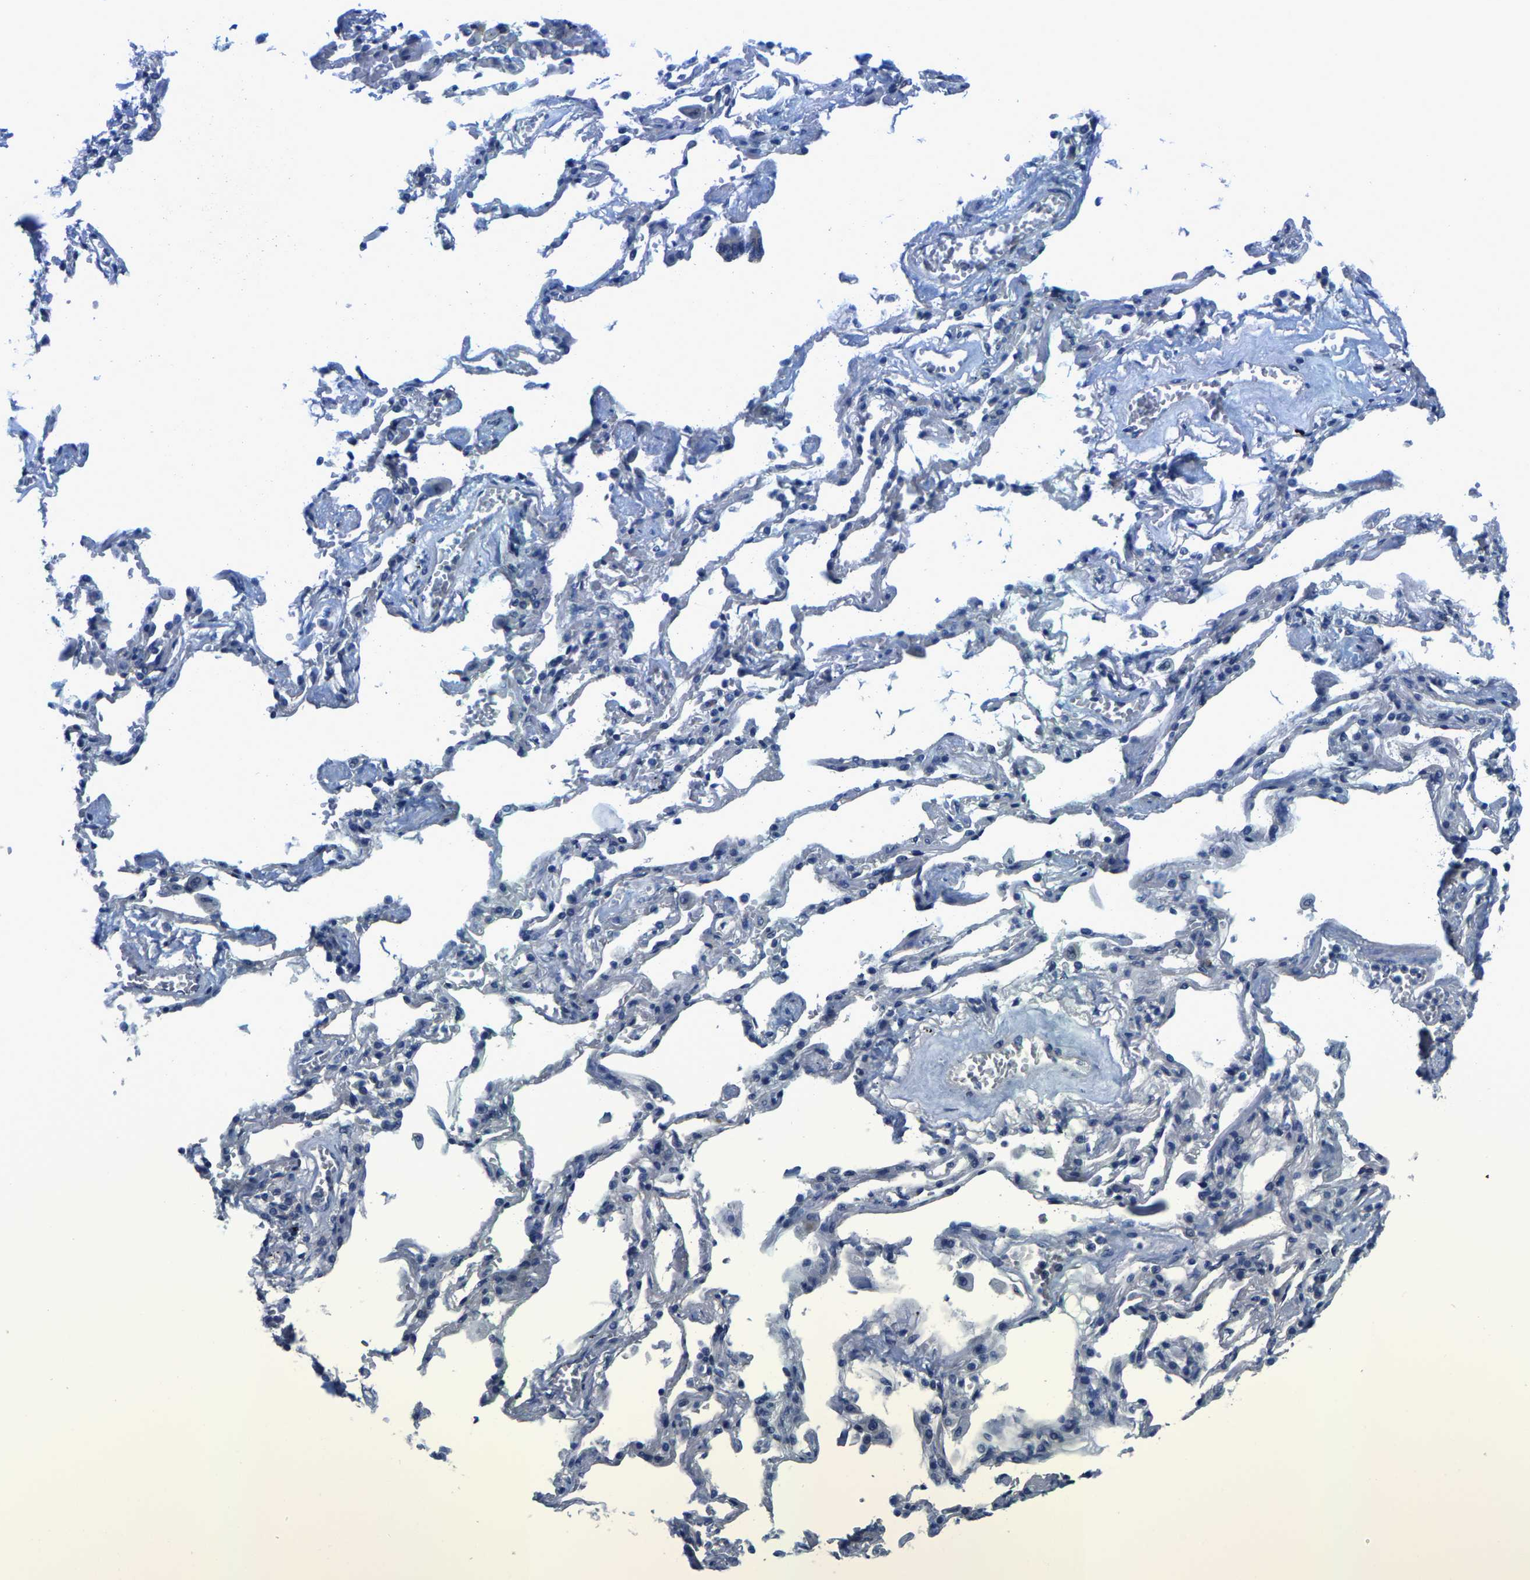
{"staining": {"intensity": "negative", "quantity": "none", "location": "none"}, "tissue": "adipose tissue", "cell_type": "Adipocytes", "image_type": "normal", "snomed": [{"axis": "morphology", "description": "Normal tissue, NOS"}, {"axis": "topography", "description": "Cartilage tissue"}, {"axis": "topography", "description": "Lung"}], "caption": "A high-resolution image shows IHC staining of normal adipose tissue, which shows no significant staining in adipocytes.", "gene": "DSCAM", "patient": {"sex": "female", "age": 77}}